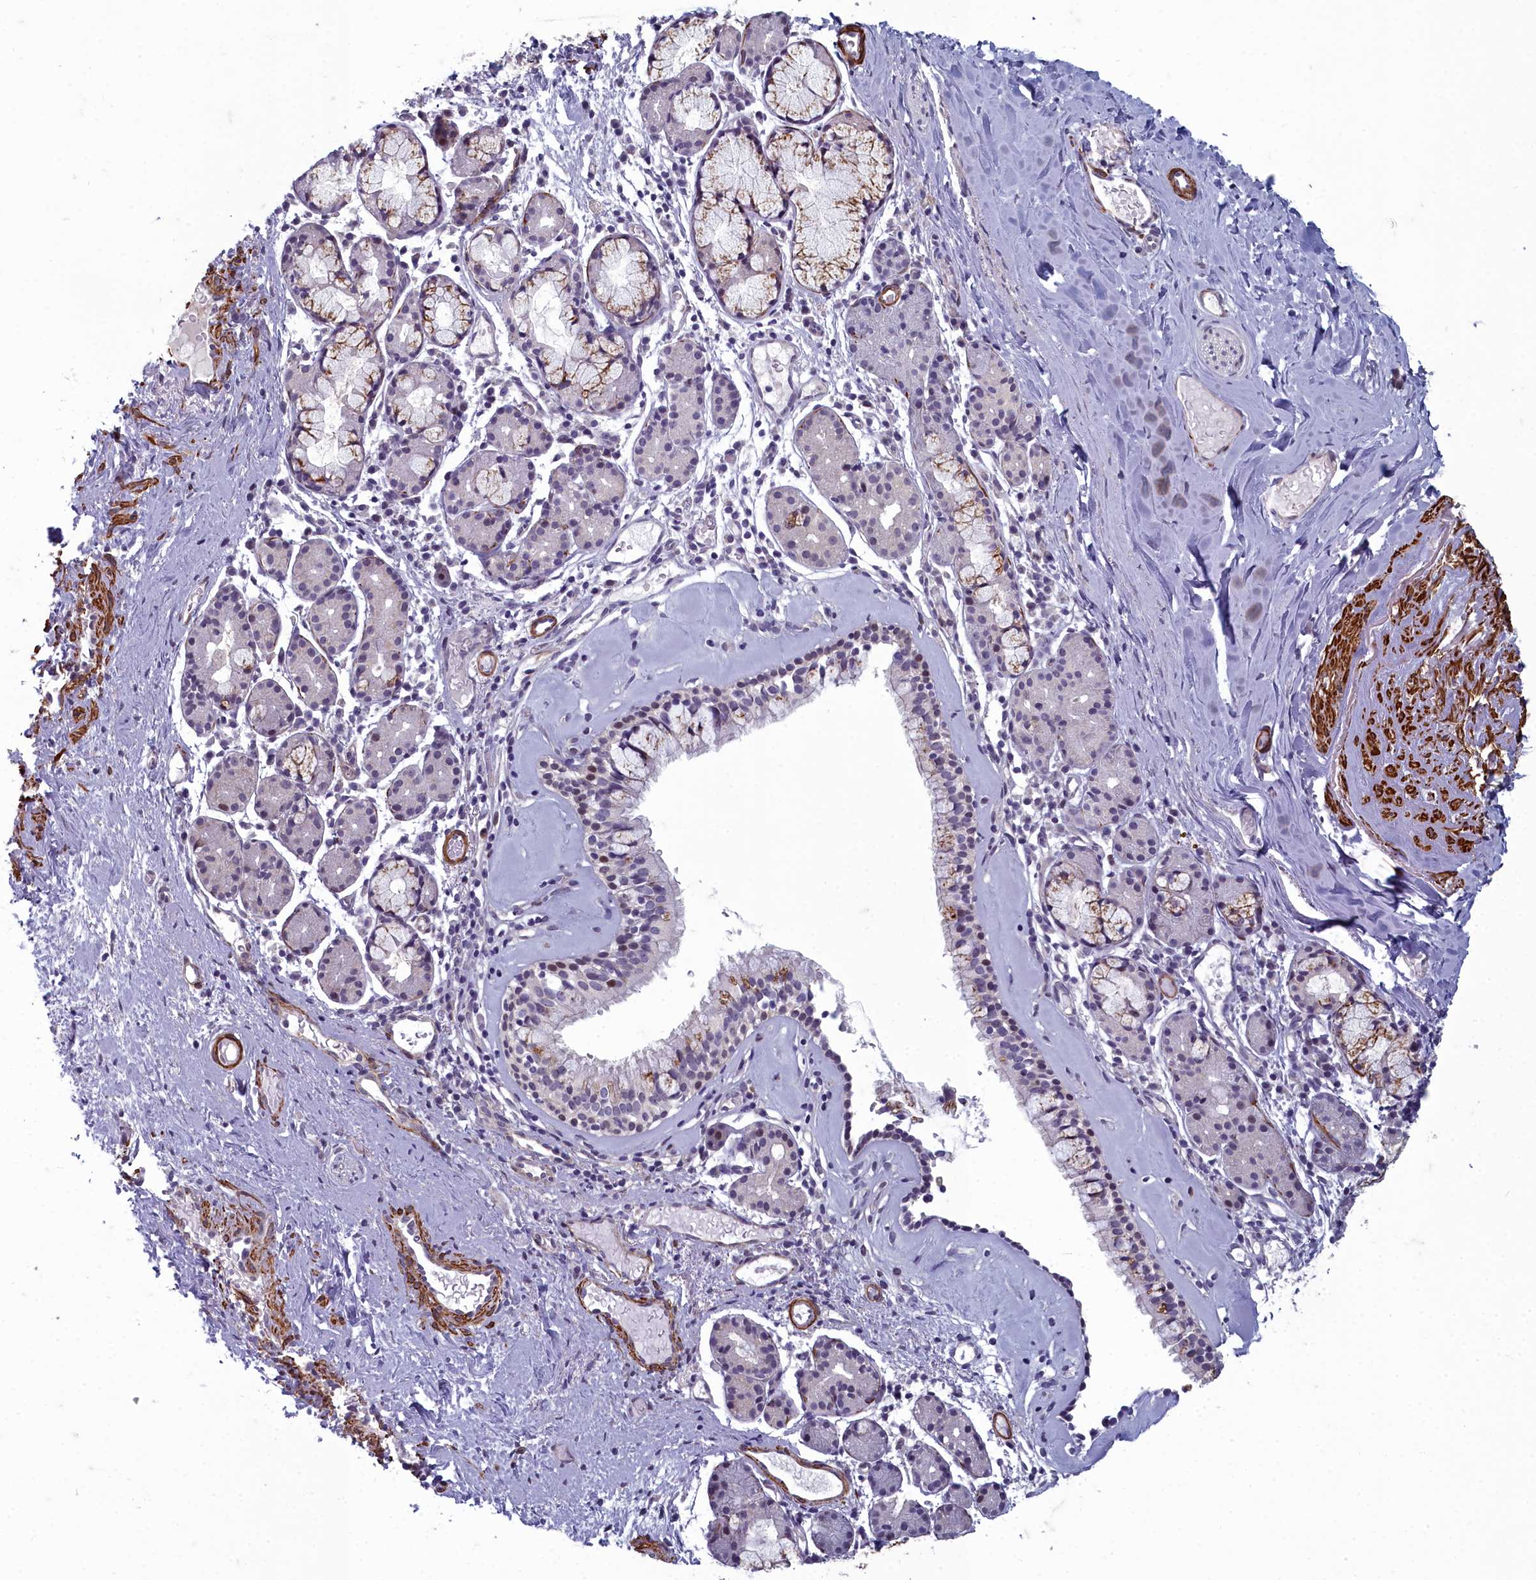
{"staining": {"intensity": "moderate", "quantity": "<25%", "location": "cytoplasmic/membranous"}, "tissue": "nasopharynx", "cell_type": "Respiratory epithelial cells", "image_type": "normal", "snomed": [{"axis": "morphology", "description": "Normal tissue, NOS"}, {"axis": "topography", "description": "Nasopharynx"}], "caption": "DAB immunohistochemical staining of benign nasopharynx exhibits moderate cytoplasmic/membranous protein expression in about <25% of respiratory epithelial cells.", "gene": "ZNF626", "patient": {"sex": "male", "age": 82}}